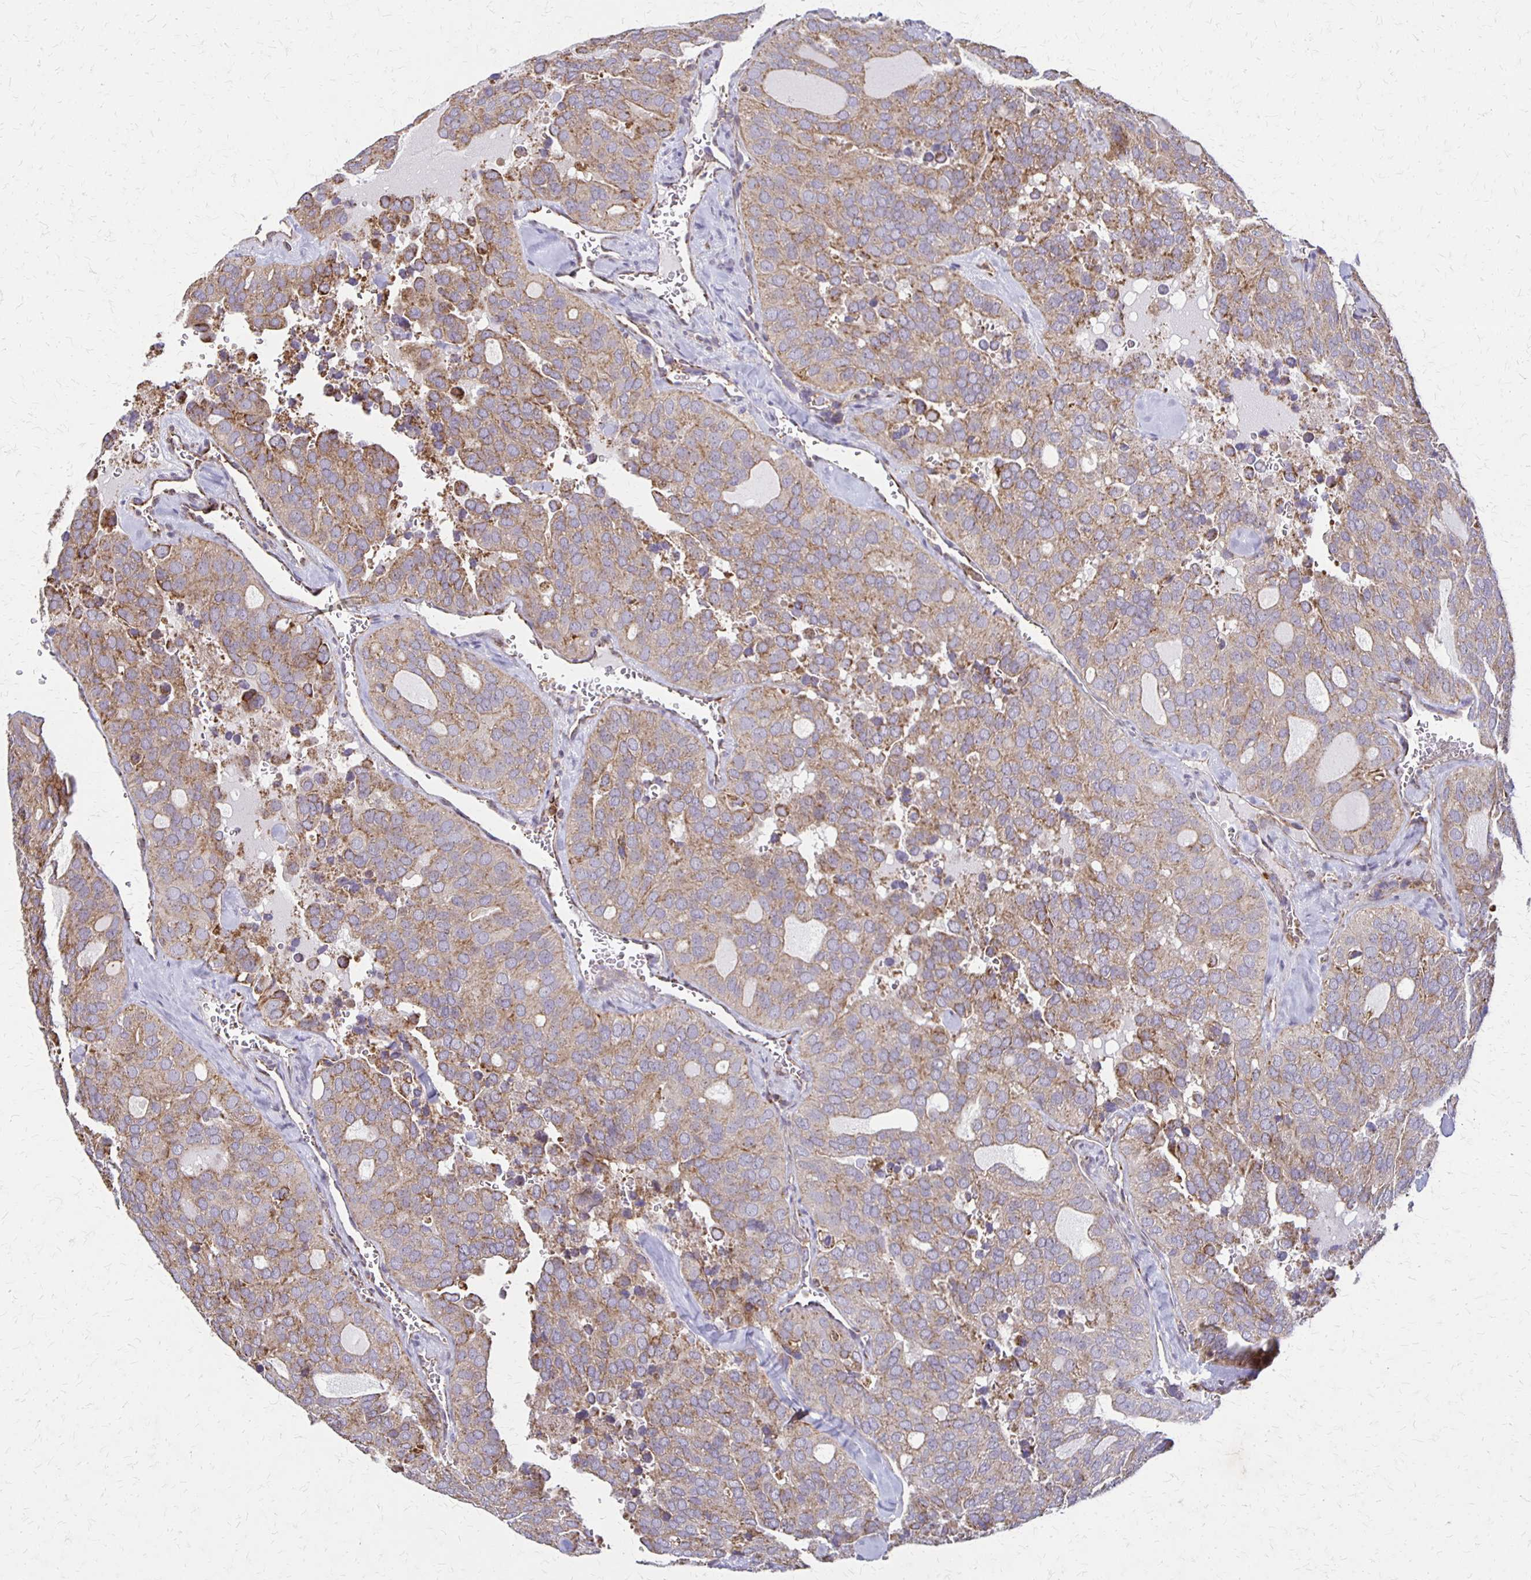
{"staining": {"intensity": "weak", "quantity": ">75%", "location": "cytoplasmic/membranous"}, "tissue": "thyroid cancer", "cell_type": "Tumor cells", "image_type": "cancer", "snomed": [{"axis": "morphology", "description": "Follicular adenoma carcinoma, NOS"}, {"axis": "topography", "description": "Thyroid gland"}], "caption": "Weak cytoplasmic/membranous staining for a protein is present in approximately >75% of tumor cells of thyroid cancer using IHC.", "gene": "EIF4EBP2", "patient": {"sex": "male", "age": 75}}